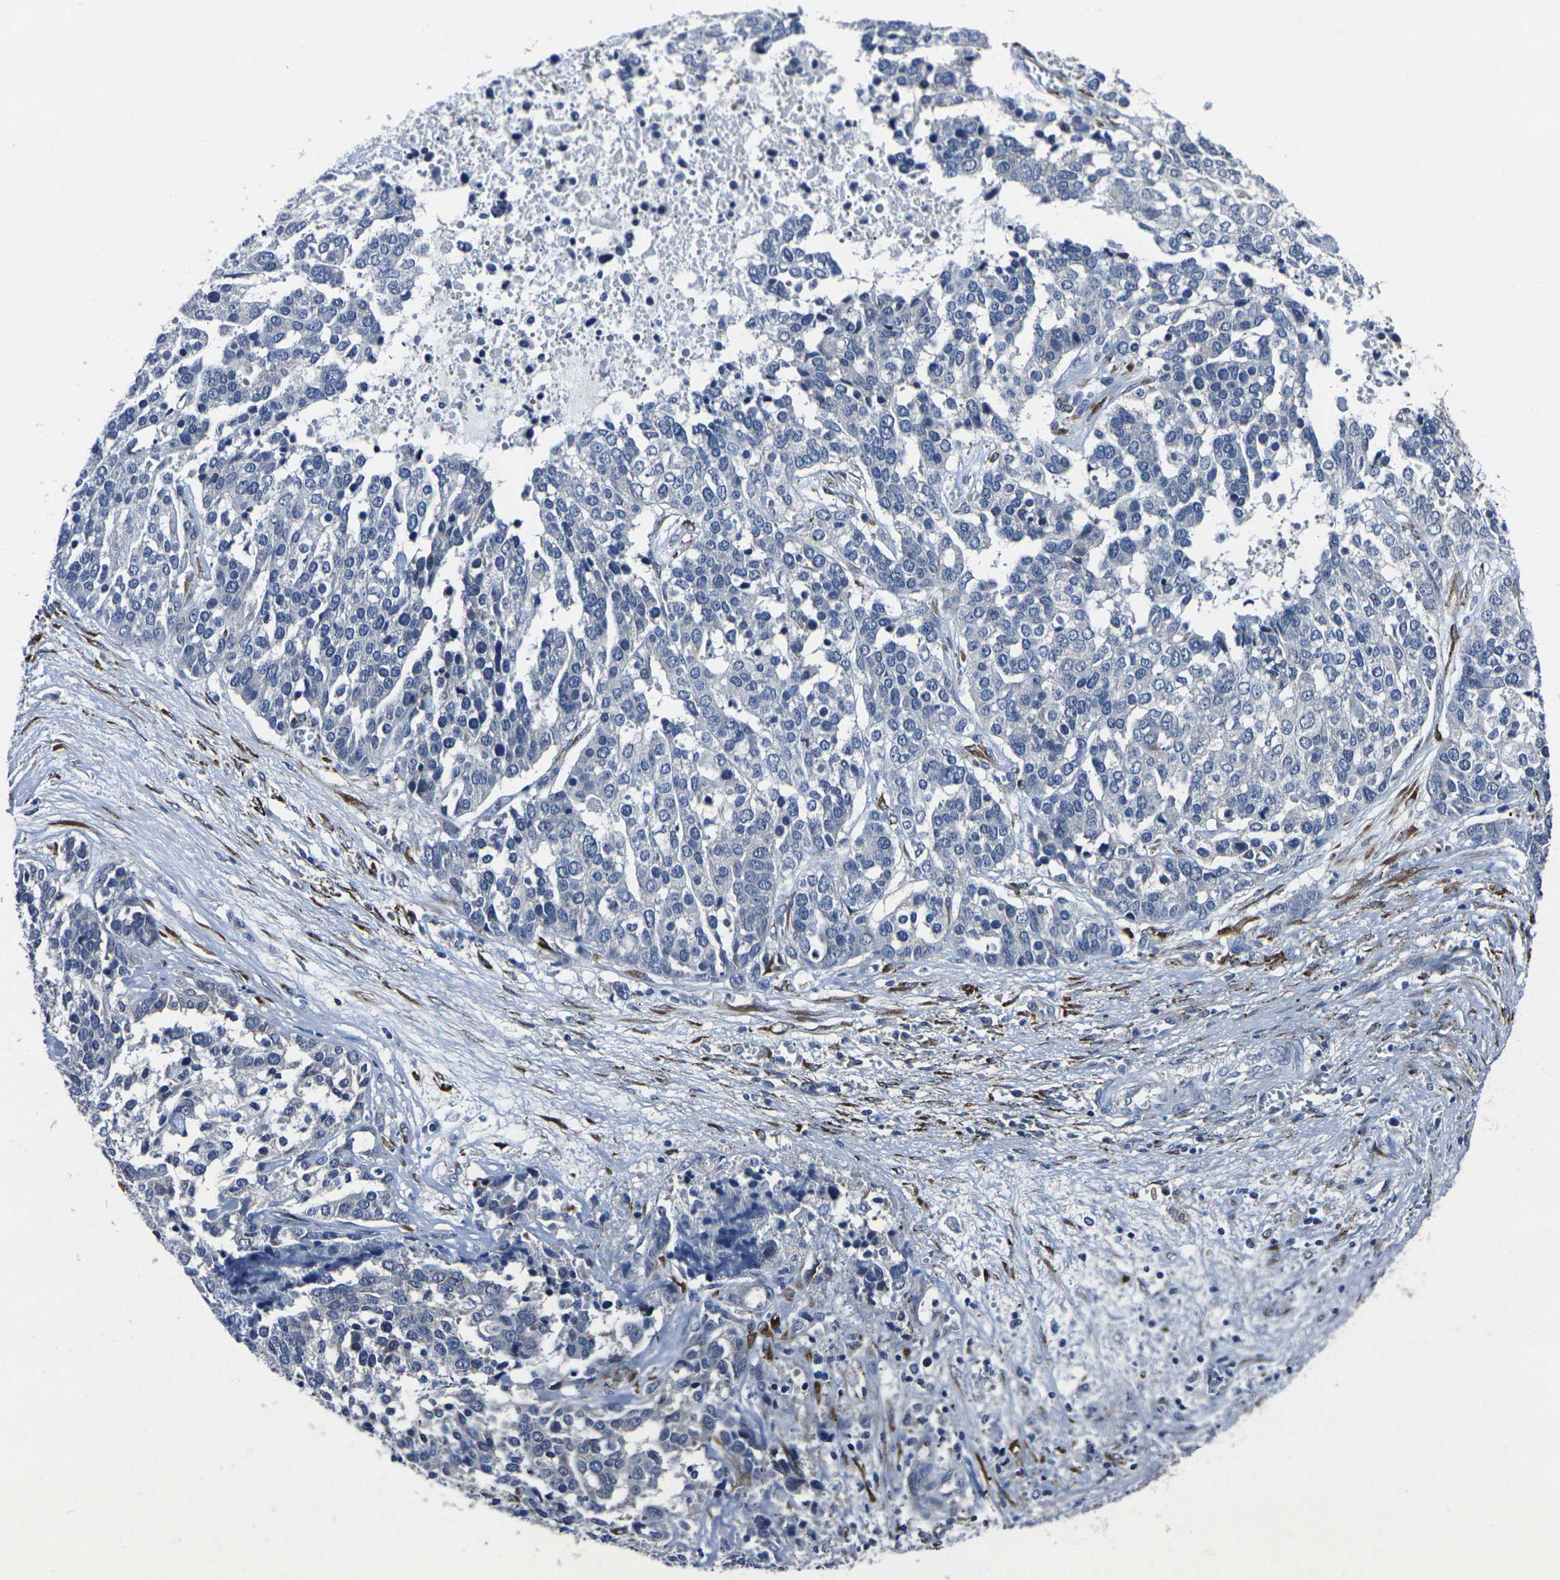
{"staining": {"intensity": "negative", "quantity": "none", "location": "none"}, "tissue": "ovarian cancer", "cell_type": "Tumor cells", "image_type": "cancer", "snomed": [{"axis": "morphology", "description": "Cystadenocarcinoma, serous, NOS"}, {"axis": "topography", "description": "Ovary"}], "caption": "High magnification brightfield microscopy of ovarian serous cystadenocarcinoma stained with DAB (3,3'-diaminobenzidine) (brown) and counterstained with hematoxylin (blue): tumor cells show no significant expression.", "gene": "CYP2C8", "patient": {"sex": "female", "age": 44}}